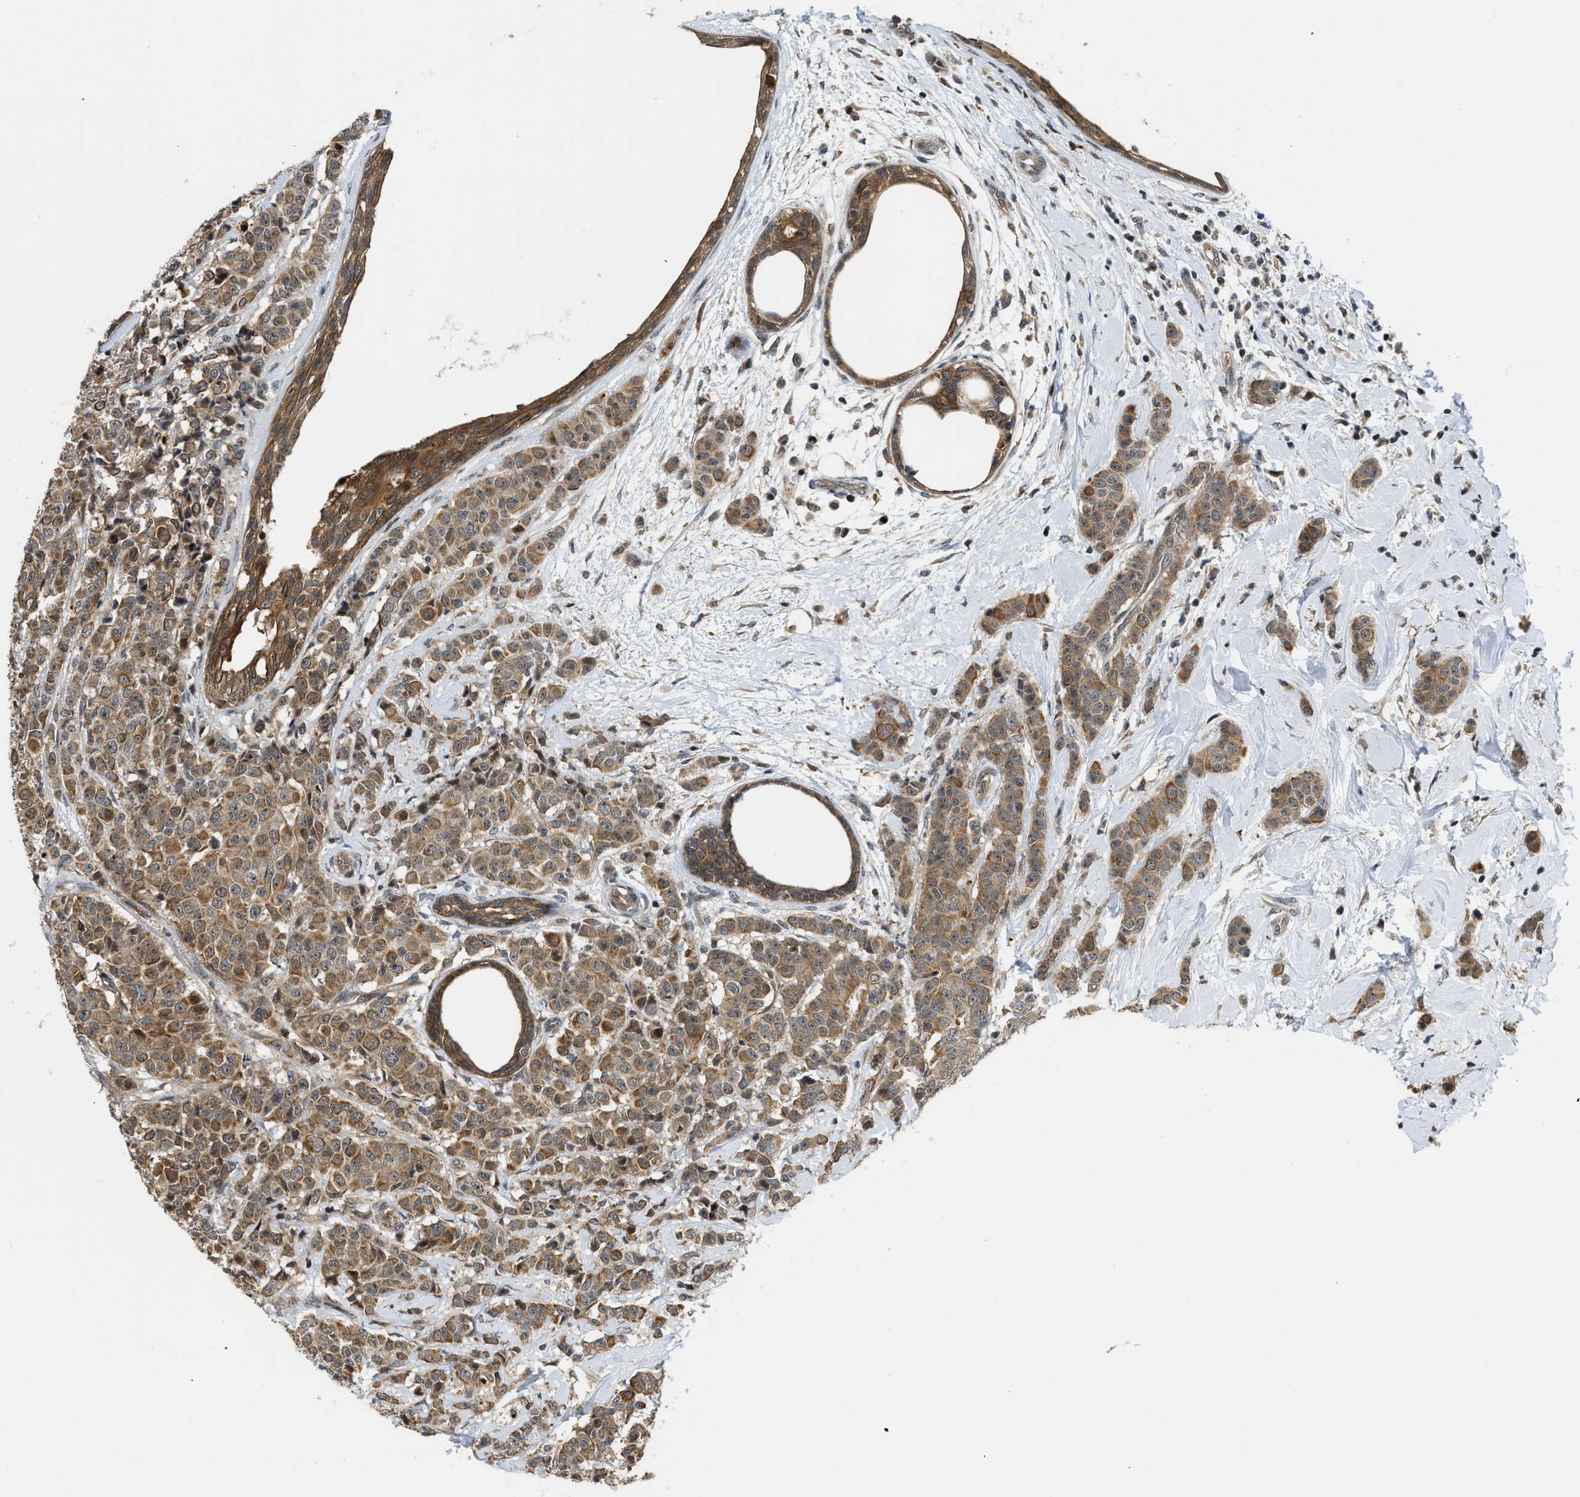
{"staining": {"intensity": "moderate", "quantity": ">75%", "location": "cytoplasmic/membranous"}, "tissue": "breast cancer", "cell_type": "Tumor cells", "image_type": "cancer", "snomed": [{"axis": "morphology", "description": "Normal tissue, NOS"}, {"axis": "morphology", "description": "Duct carcinoma"}, {"axis": "topography", "description": "Breast"}], "caption": "Protein analysis of breast cancer (infiltrating ductal carcinoma) tissue shows moderate cytoplasmic/membranous staining in approximately >75% of tumor cells.", "gene": "DNAJC28", "patient": {"sex": "female", "age": 40}}